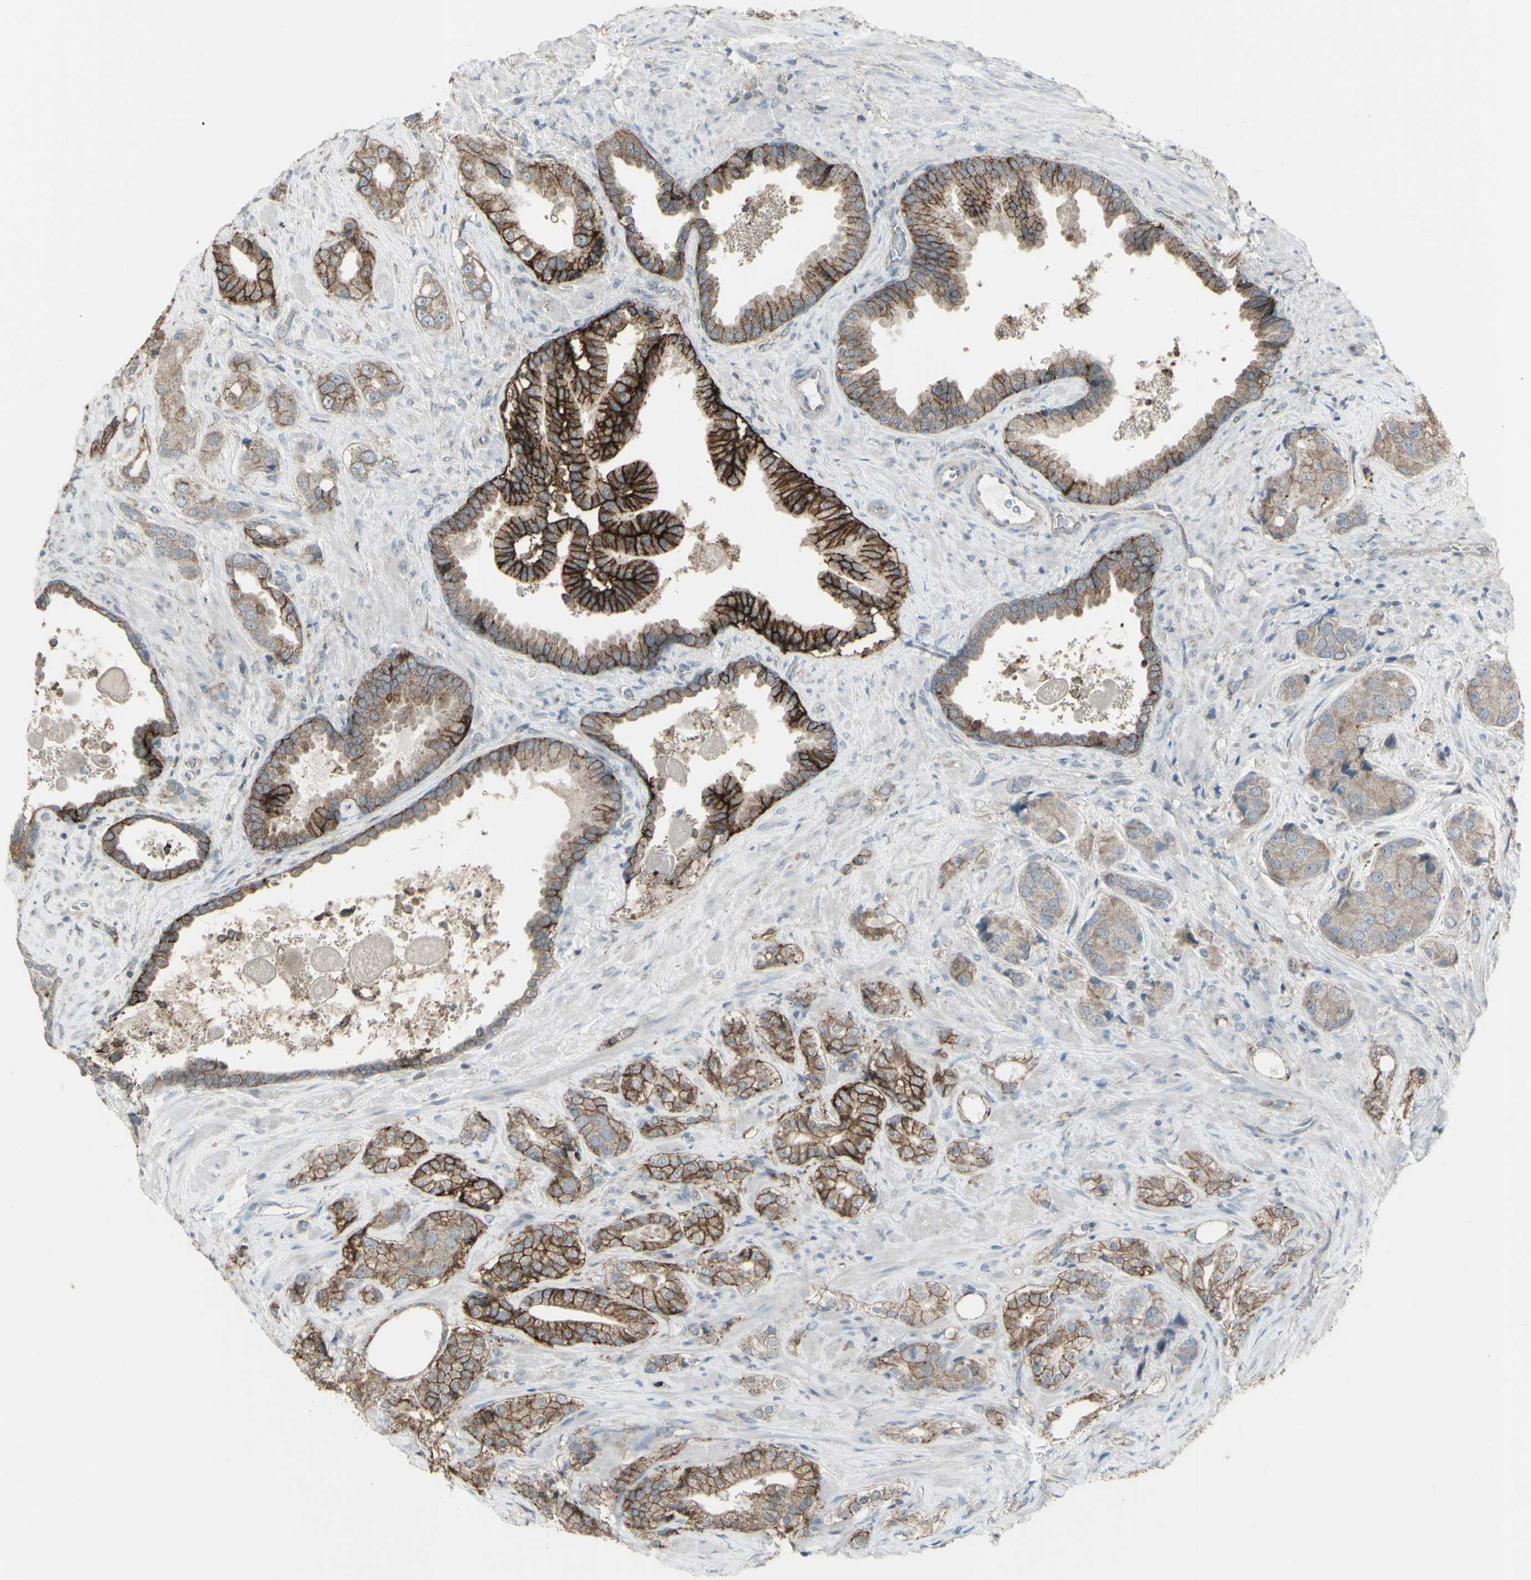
{"staining": {"intensity": "moderate", "quantity": ">75%", "location": "cytoplasmic/membranous"}, "tissue": "prostate cancer", "cell_type": "Tumor cells", "image_type": "cancer", "snomed": [{"axis": "morphology", "description": "Adenocarcinoma, High grade"}, {"axis": "topography", "description": "Prostate"}], "caption": "A histopathology image of human high-grade adenocarcinoma (prostate) stained for a protein reveals moderate cytoplasmic/membranous brown staining in tumor cells.", "gene": "FXYD3", "patient": {"sex": "male", "age": 71}}